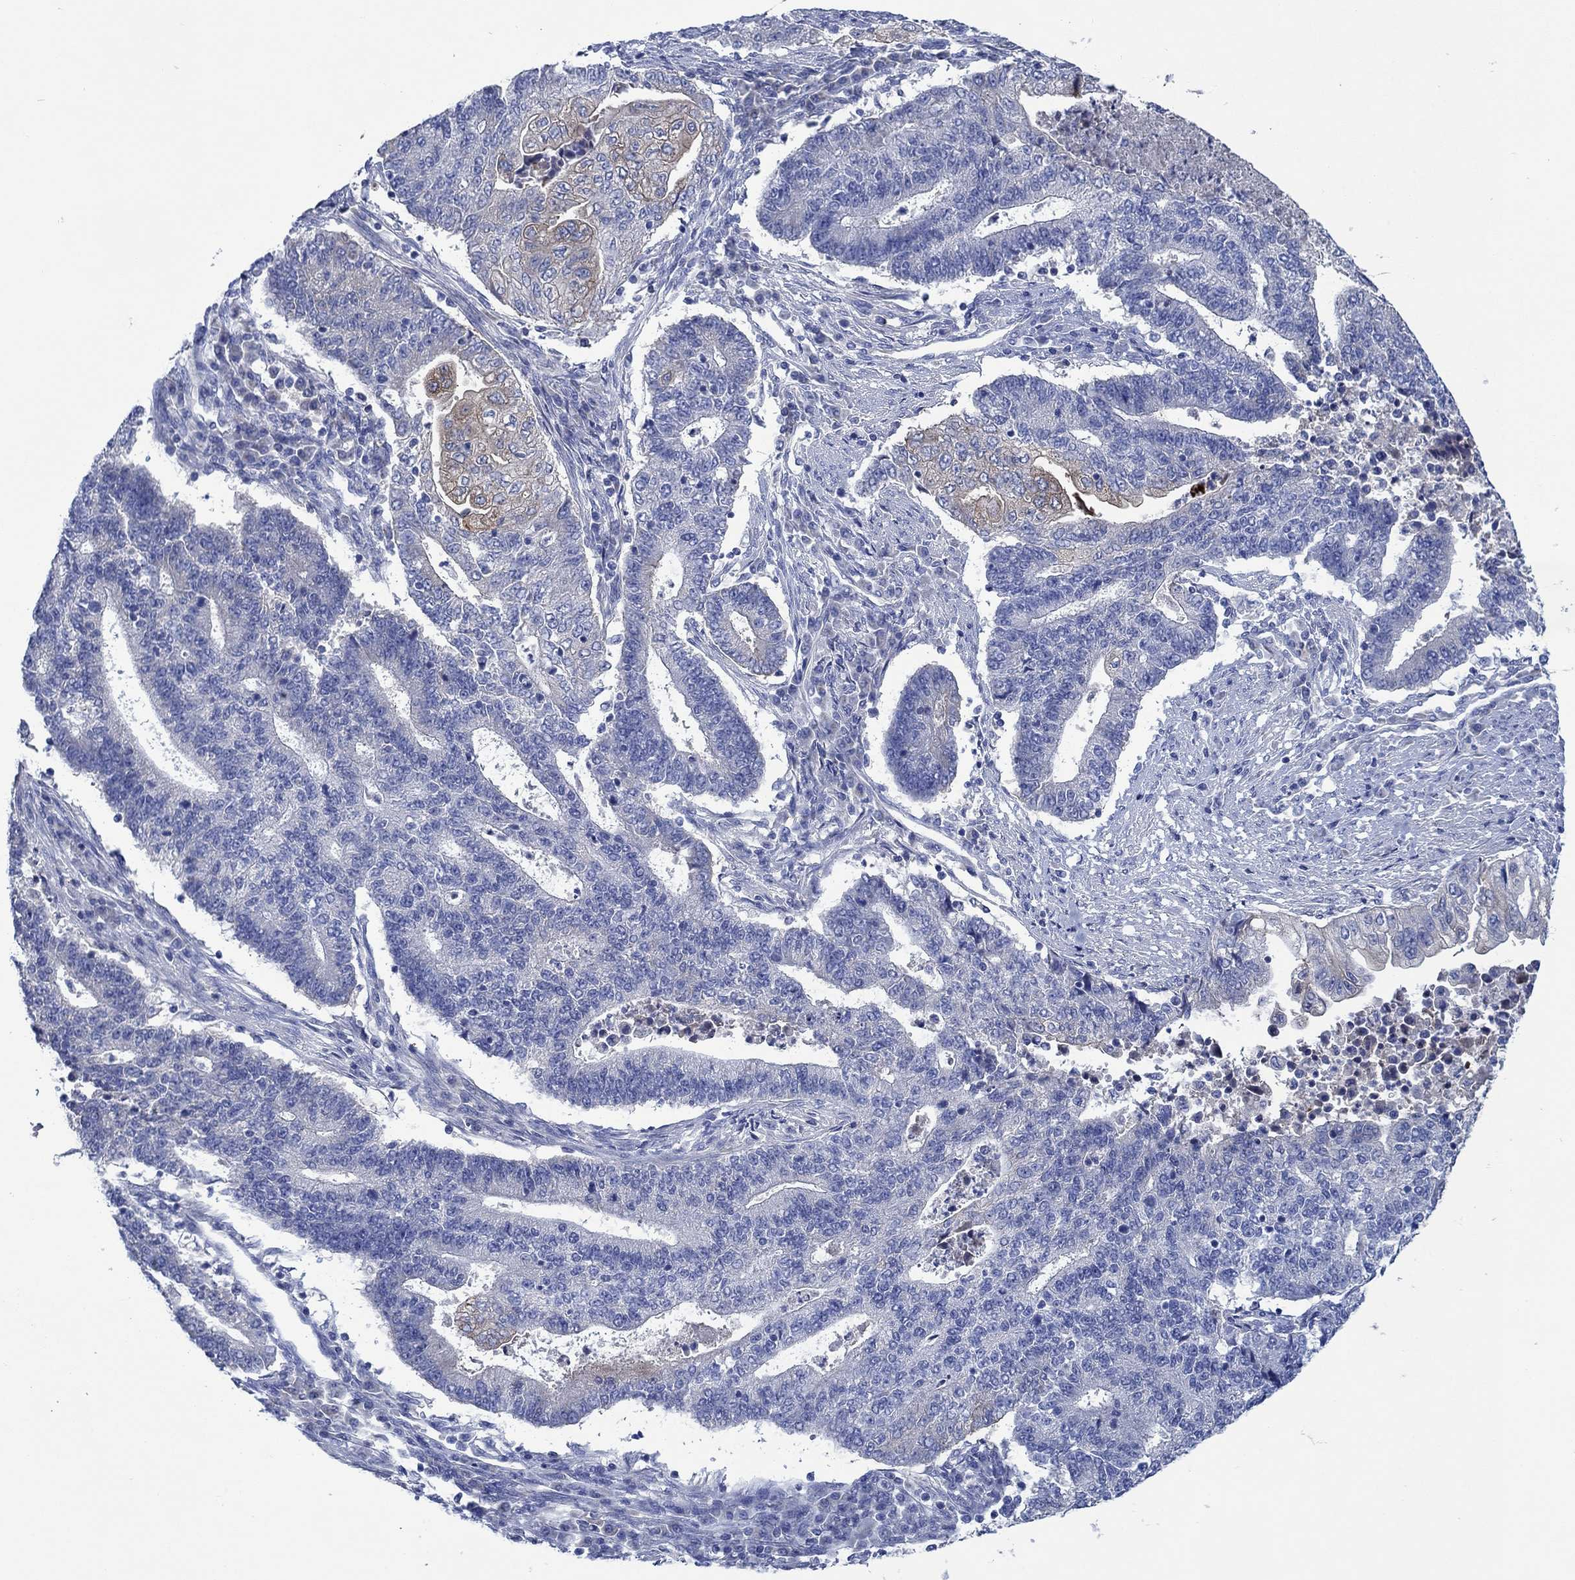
{"staining": {"intensity": "weak", "quantity": "<25%", "location": "cytoplasmic/membranous"}, "tissue": "endometrial cancer", "cell_type": "Tumor cells", "image_type": "cancer", "snomed": [{"axis": "morphology", "description": "Adenocarcinoma, NOS"}, {"axis": "topography", "description": "Uterus"}, {"axis": "topography", "description": "Endometrium"}], "caption": "Histopathology image shows no significant protein expression in tumor cells of adenocarcinoma (endometrial). (Stains: DAB IHC with hematoxylin counter stain, Microscopy: brightfield microscopy at high magnification).", "gene": "TRIM16", "patient": {"sex": "female", "age": 54}}